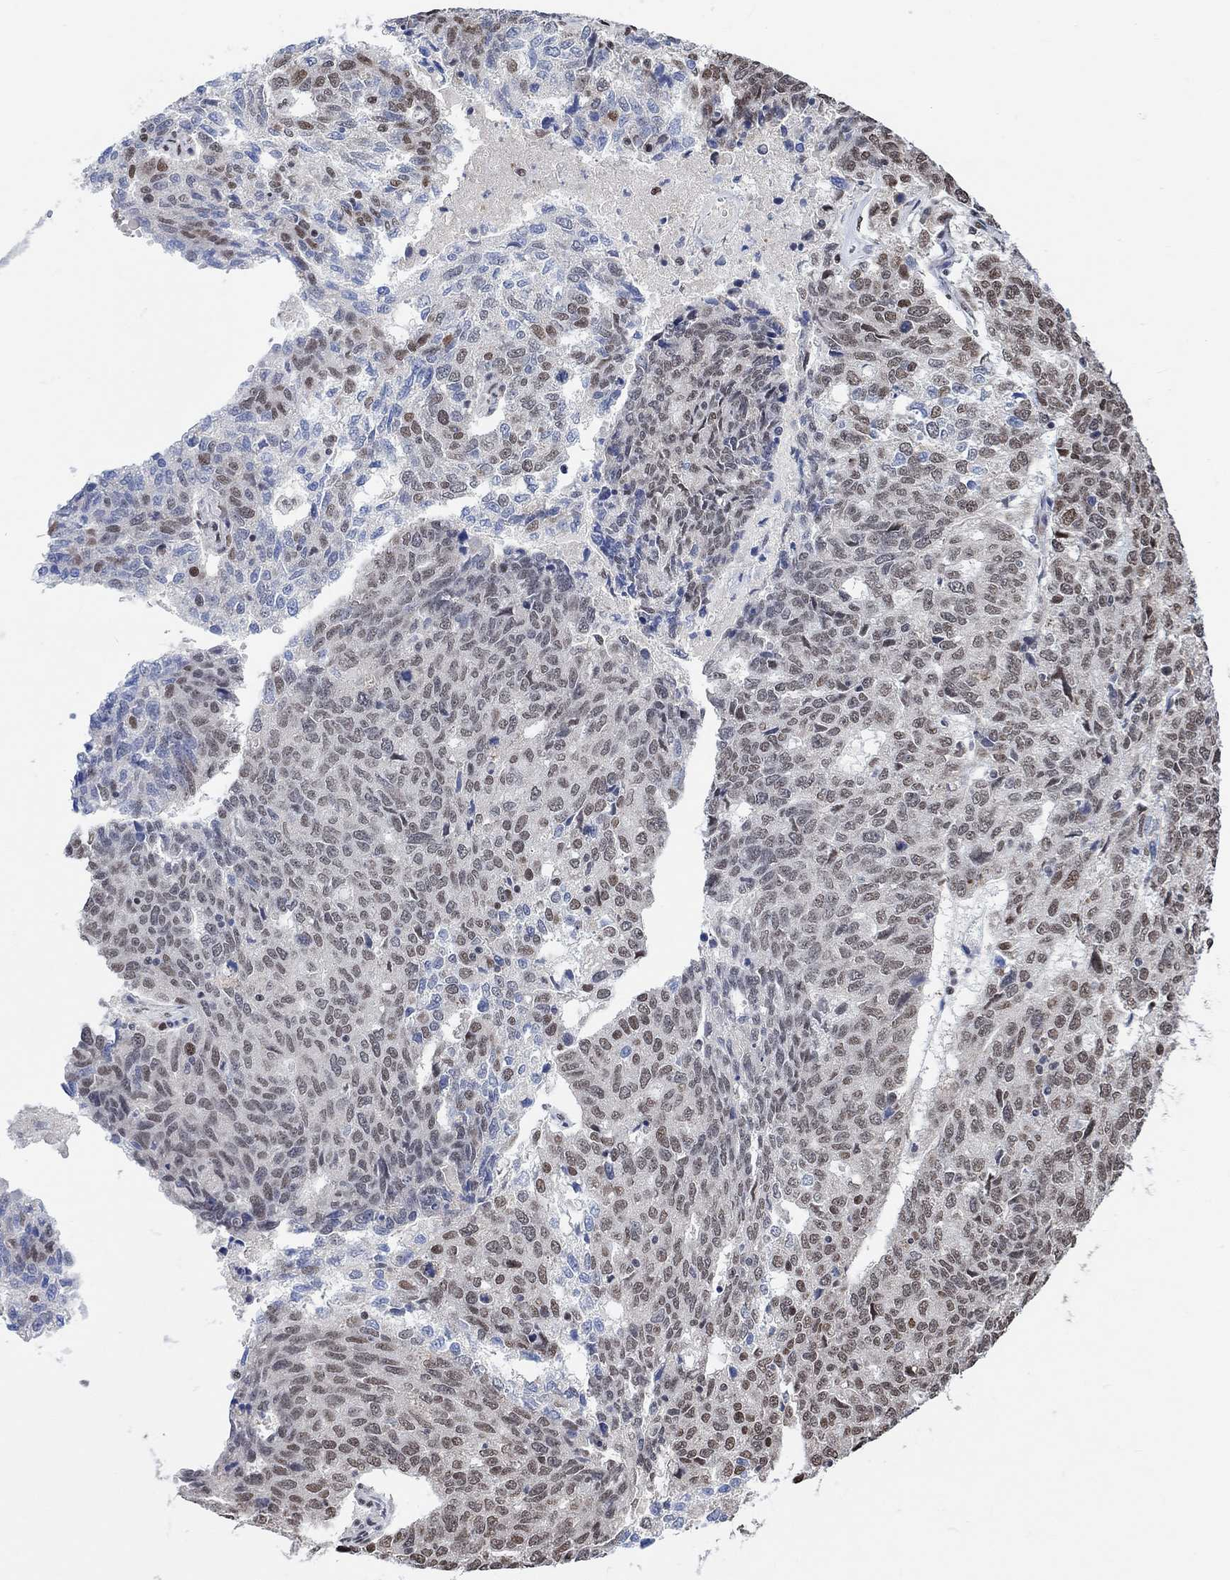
{"staining": {"intensity": "weak", "quantity": ">75%", "location": "nuclear"}, "tissue": "ovarian cancer", "cell_type": "Tumor cells", "image_type": "cancer", "snomed": [{"axis": "morphology", "description": "Cystadenocarcinoma, serous, NOS"}, {"axis": "topography", "description": "Ovary"}], "caption": "This image shows IHC staining of human serous cystadenocarcinoma (ovarian), with low weak nuclear staining in approximately >75% of tumor cells.", "gene": "USP39", "patient": {"sex": "female", "age": 71}}